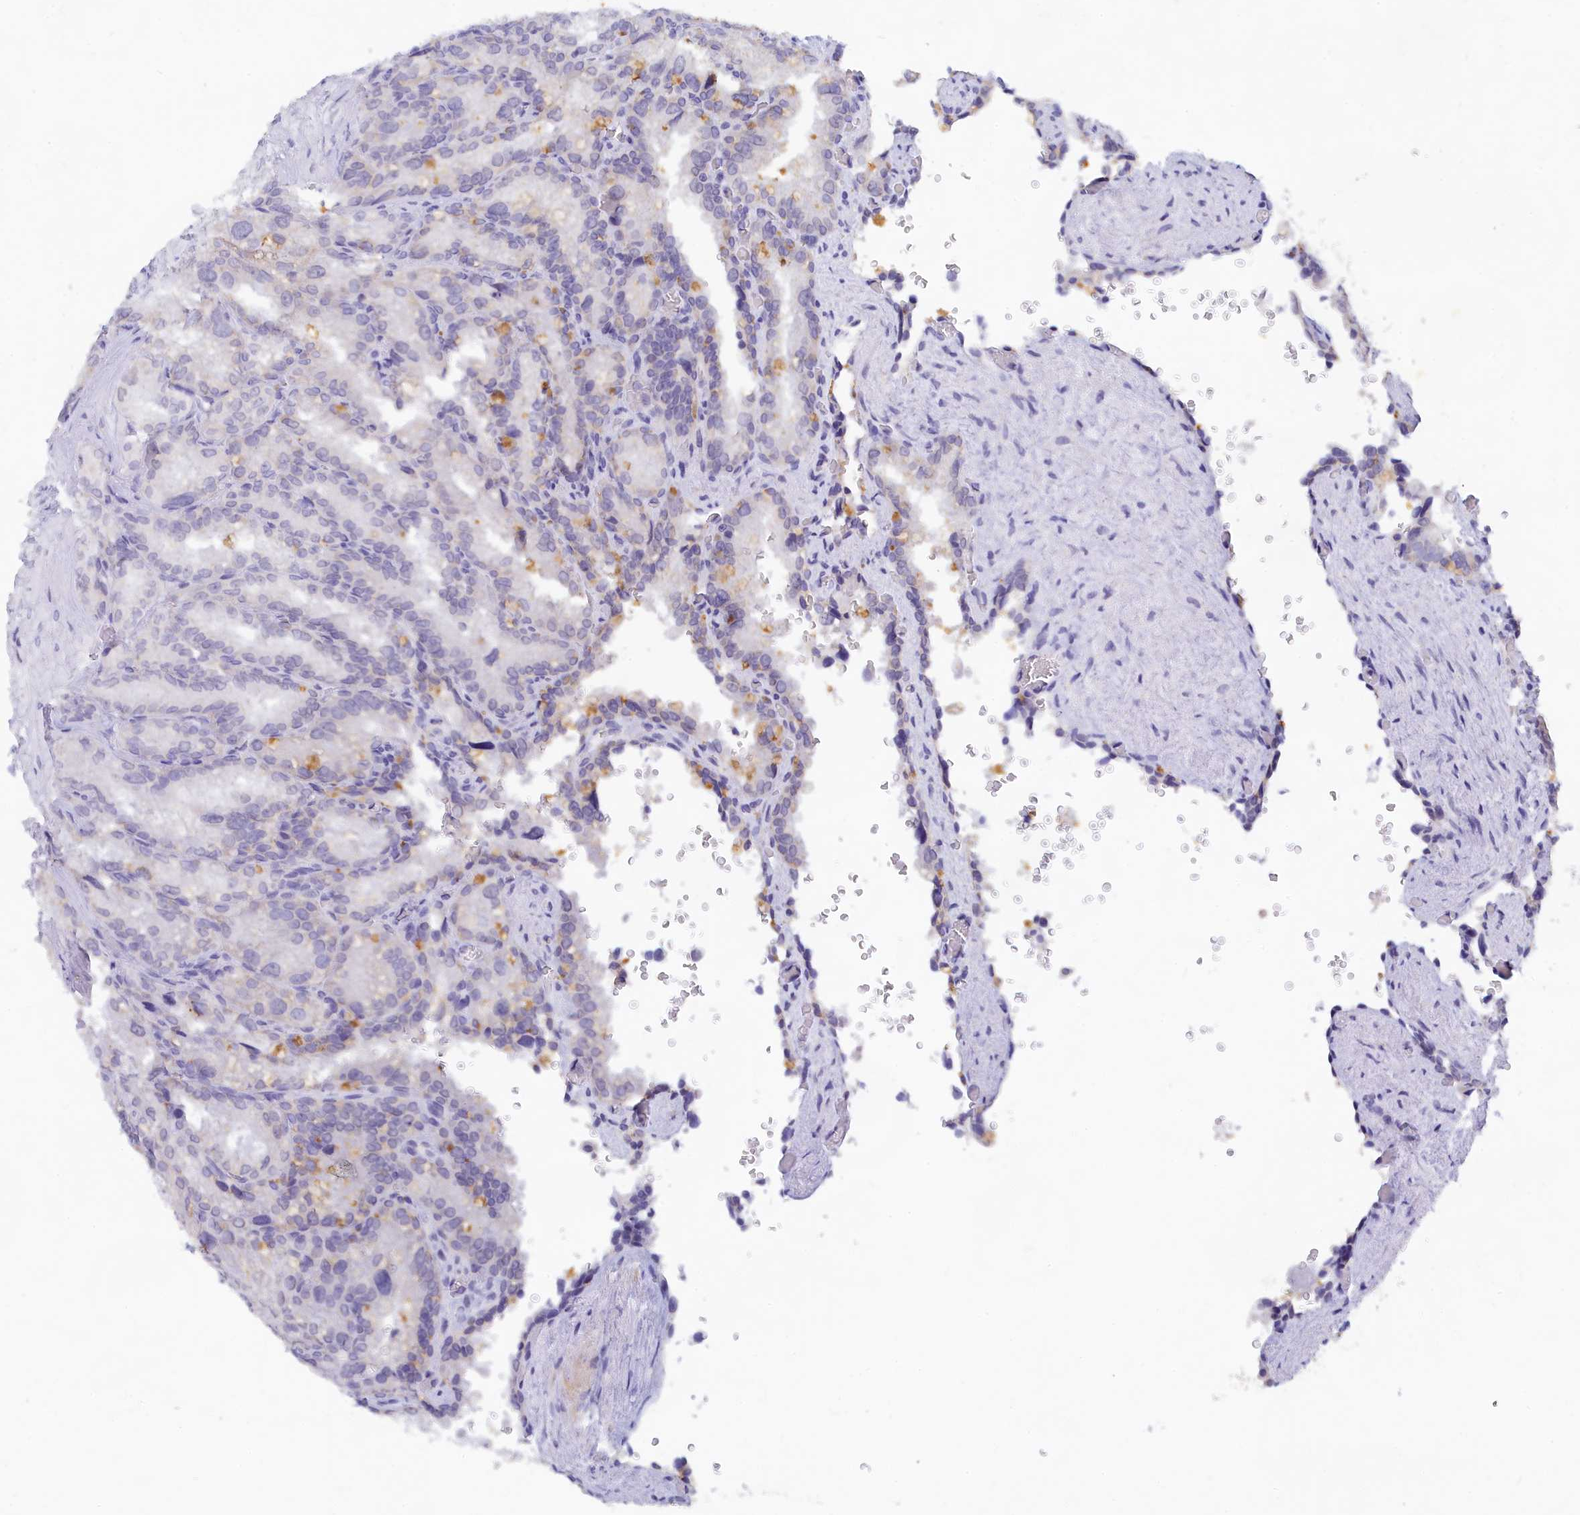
{"staining": {"intensity": "moderate", "quantity": "<25%", "location": "cytoplasmic/membranous"}, "tissue": "seminal vesicle", "cell_type": "Glandular cells", "image_type": "normal", "snomed": [{"axis": "morphology", "description": "Normal tissue, NOS"}, {"axis": "topography", "description": "Seminal veicle"}], "caption": "Protein analysis of normal seminal vesicle demonstrates moderate cytoplasmic/membranous staining in about <25% of glandular cells.", "gene": "LRIF1", "patient": {"sex": "male", "age": 62}}